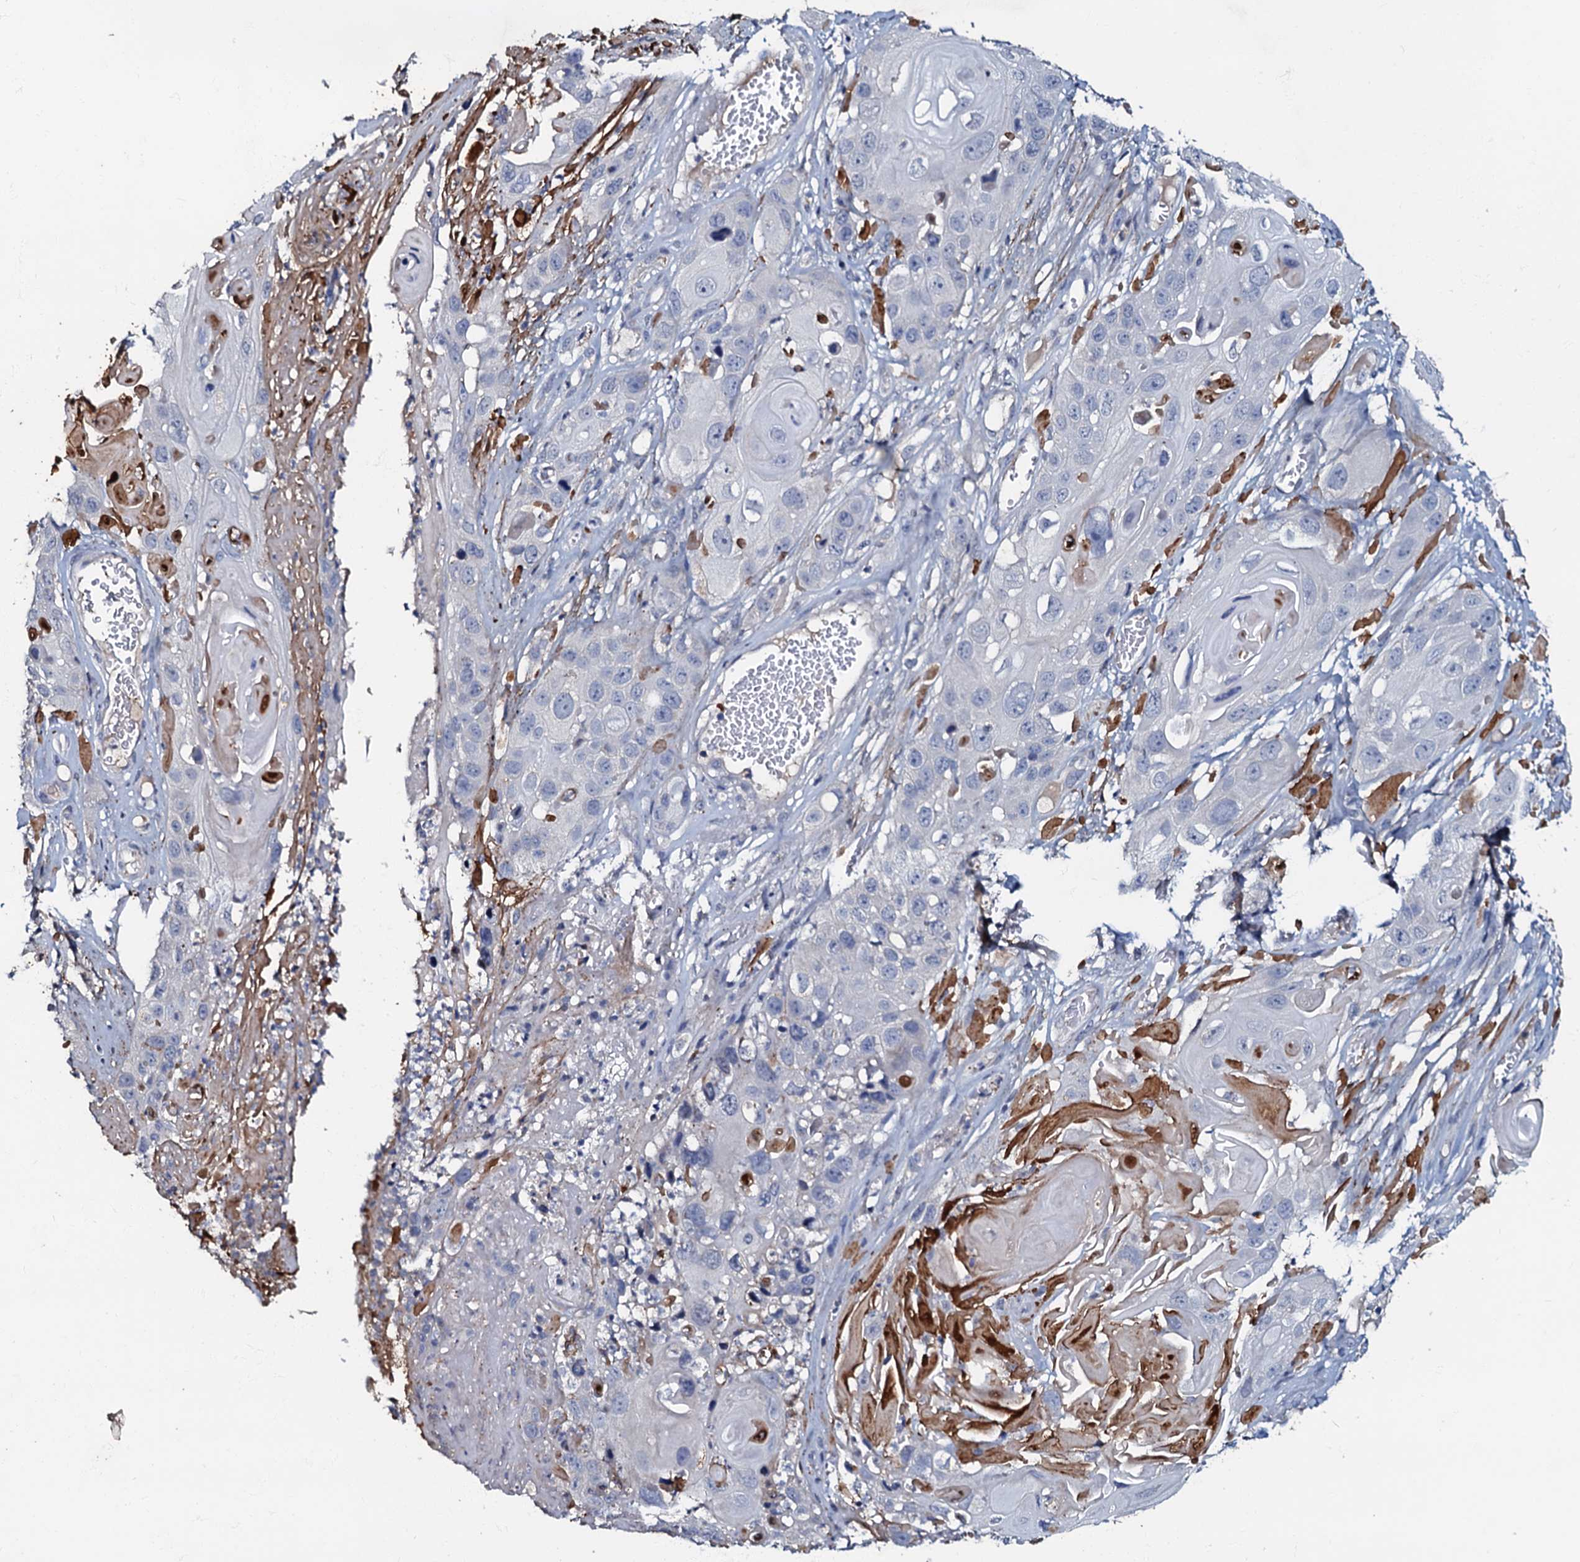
{"staining": {"intensity": "negative", "quantity": "none", "location": "none"}, "tissue": "skin cancer", "cell_type": "Tumor cells", "image_type": "cancer", "snomed": [{"axis": "morphology", "description": "Squamous cell carcinoma, NOS"}, {"axis": "topography", "description": "Skin"}], "caption": "Immunohistochemistry of human skin cancer shows no expression in tumor cells.", "gene": "MANSC4", "patient": {"sex": "male", "age": 55}}